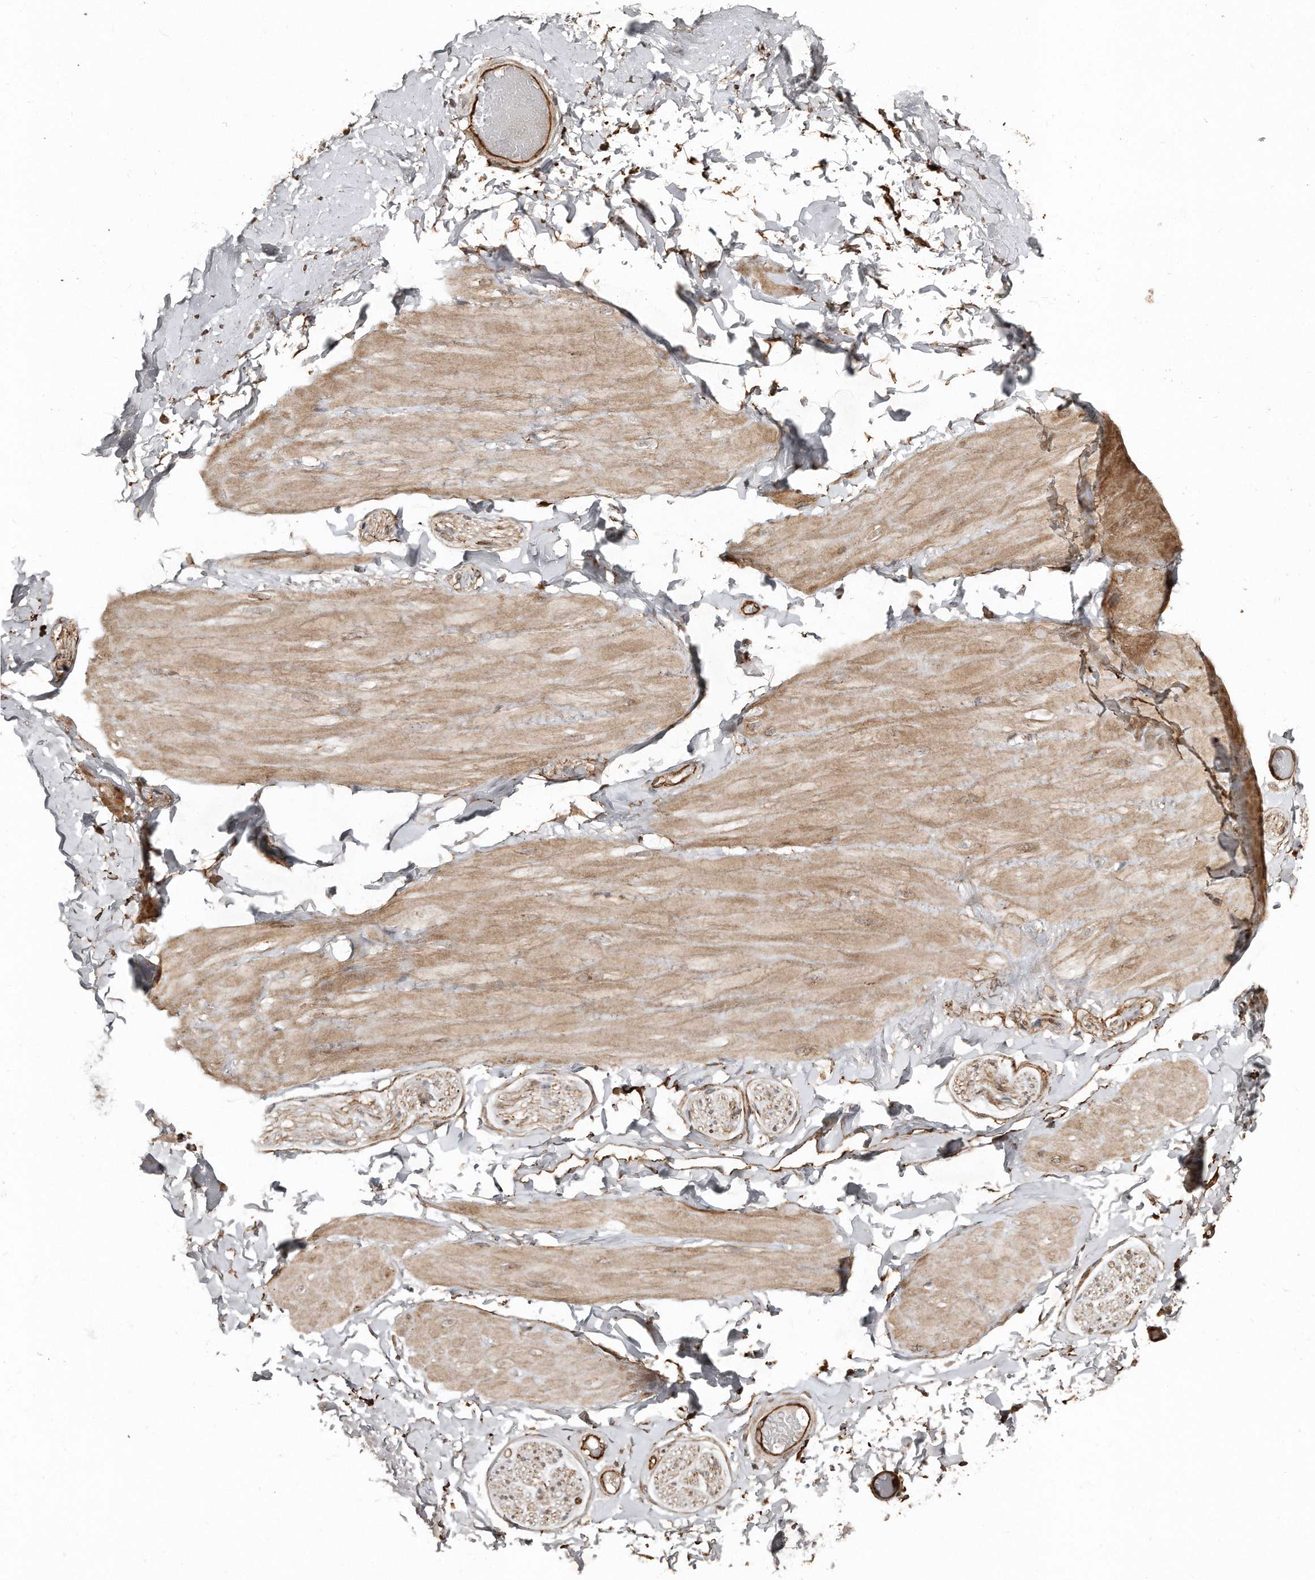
{"staining": {"intensity": "strong", "quantity": ">75%", "location": "cytoplasmic/membranous"}, "tissue": "adipose tissue", "cell_type": "Adipocytes", "image_type": "normal", "snomed": [{"axis": "morphology", "description": "Normal tissue, NOS"}, {"axis": "topography", "description": "Adipose tissue"}, {"axis": "topography", "description": "Vascular tissue"}, {"axis": "topography", "description": "Peripheral nerve tissue"}], "caption": "High-power microscopy captured an IHC micrograph of unremarkable adipose tissue, revealing strong cytoplasmic/membranous staining in approximately >75% of adipocytes. The staining is performed using DAB brown chromogen to label protein expression. The nuclei are counter-stained blue using hematoxylin.", "gene": "SNAP47", "patient": {"sex": "male", "age": 25}}